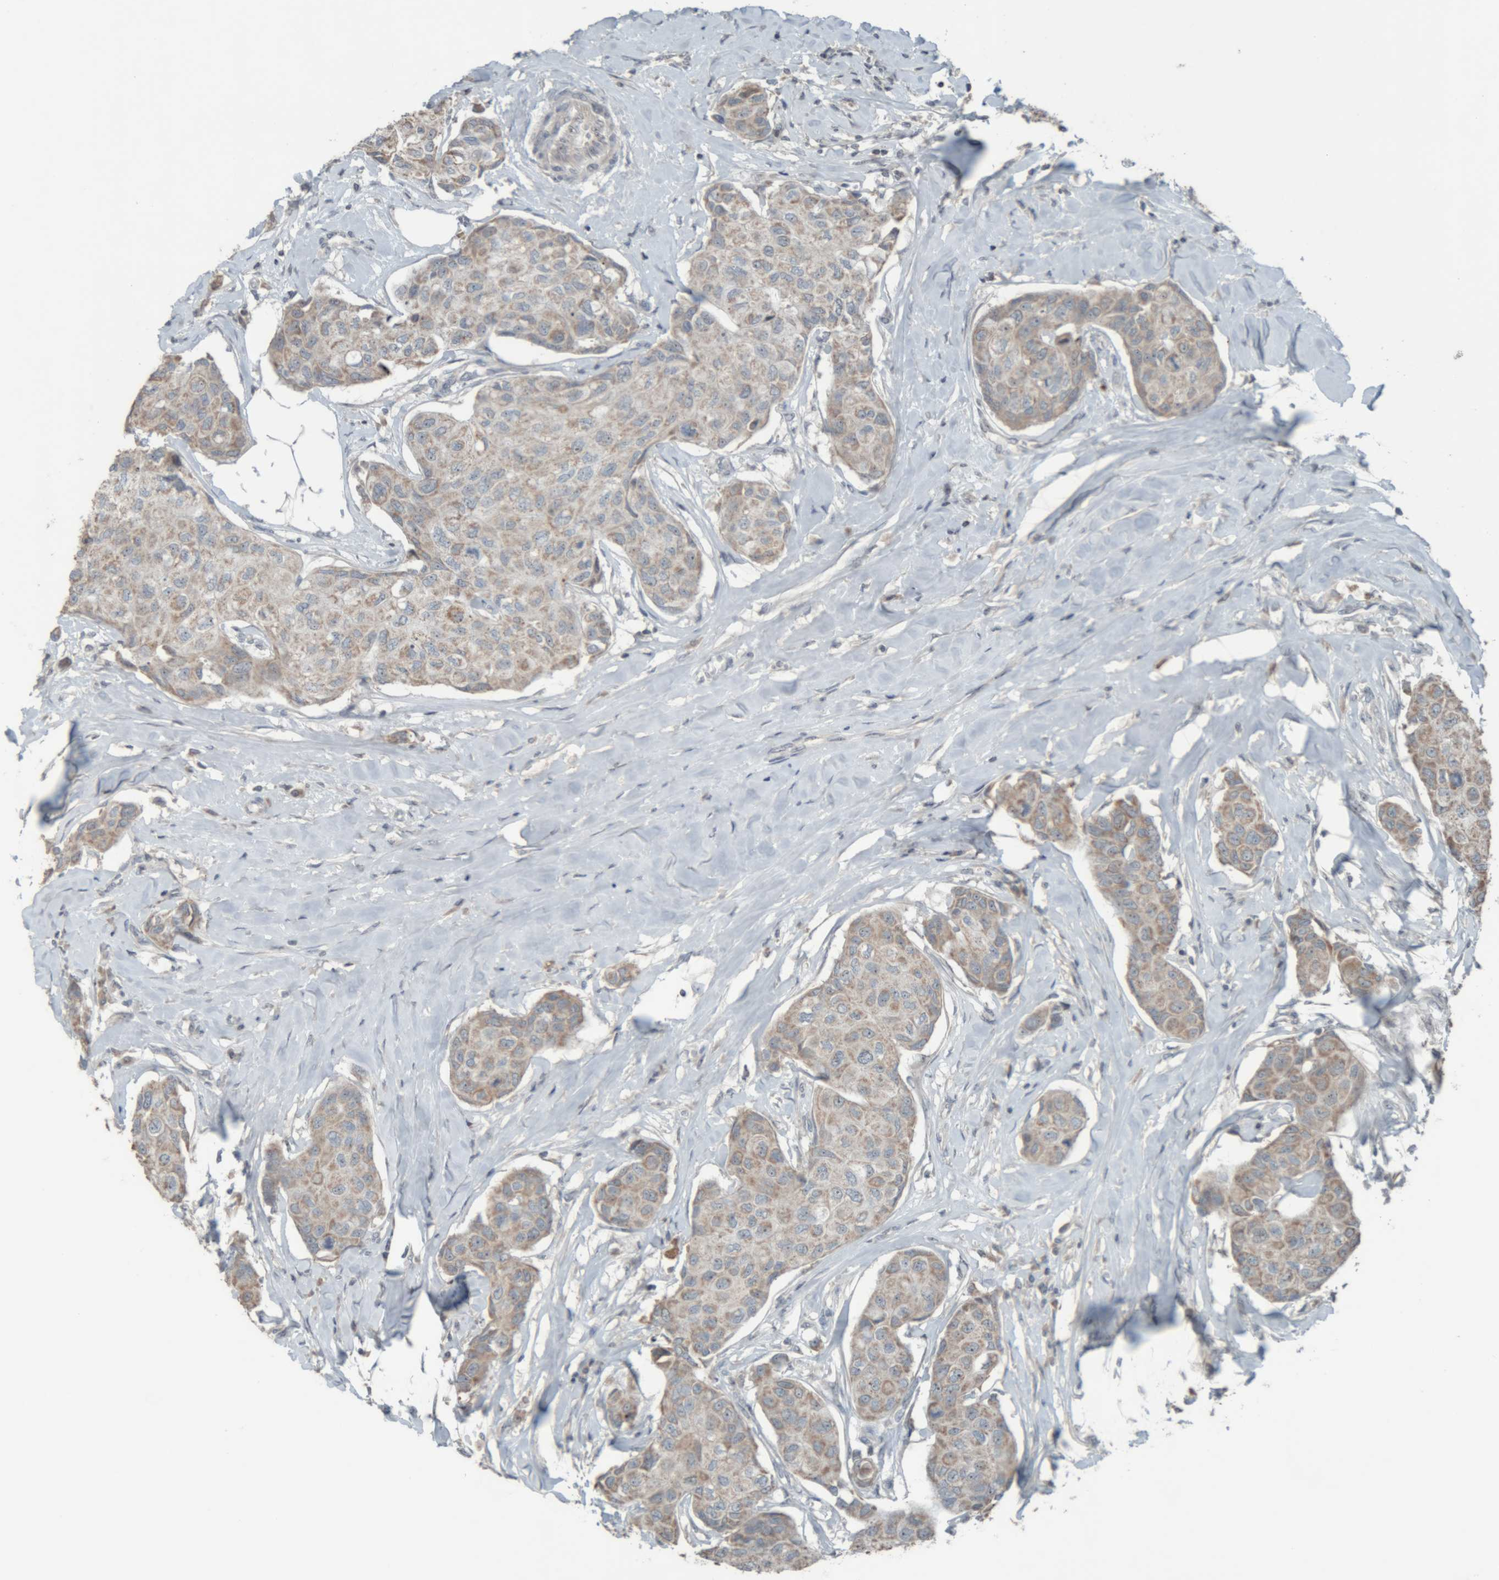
{"staining": {"intensity": "weak", "quantity": ">75%", "location": "cytoplasmic/membranous"}, "tissue": "breast cancer", "cell_type": "Tumor cells", "image_type": "cancer", "snomed": [{"axis": "morphology", "description": "Duct carcinoma"}, {"axis": "topography", "description": "Breast"}], "caption": "High-magnification brightfield microscopy of breast cancer stained with DAB (brown) and counterstained with hematoxylin (blue). tumor cells exhibit weak cytoplasmic/membranous positivity is seen in approximately>75% of cells.", "gene": "RPF1", "patient": {"sex": "female", "age": 80}}